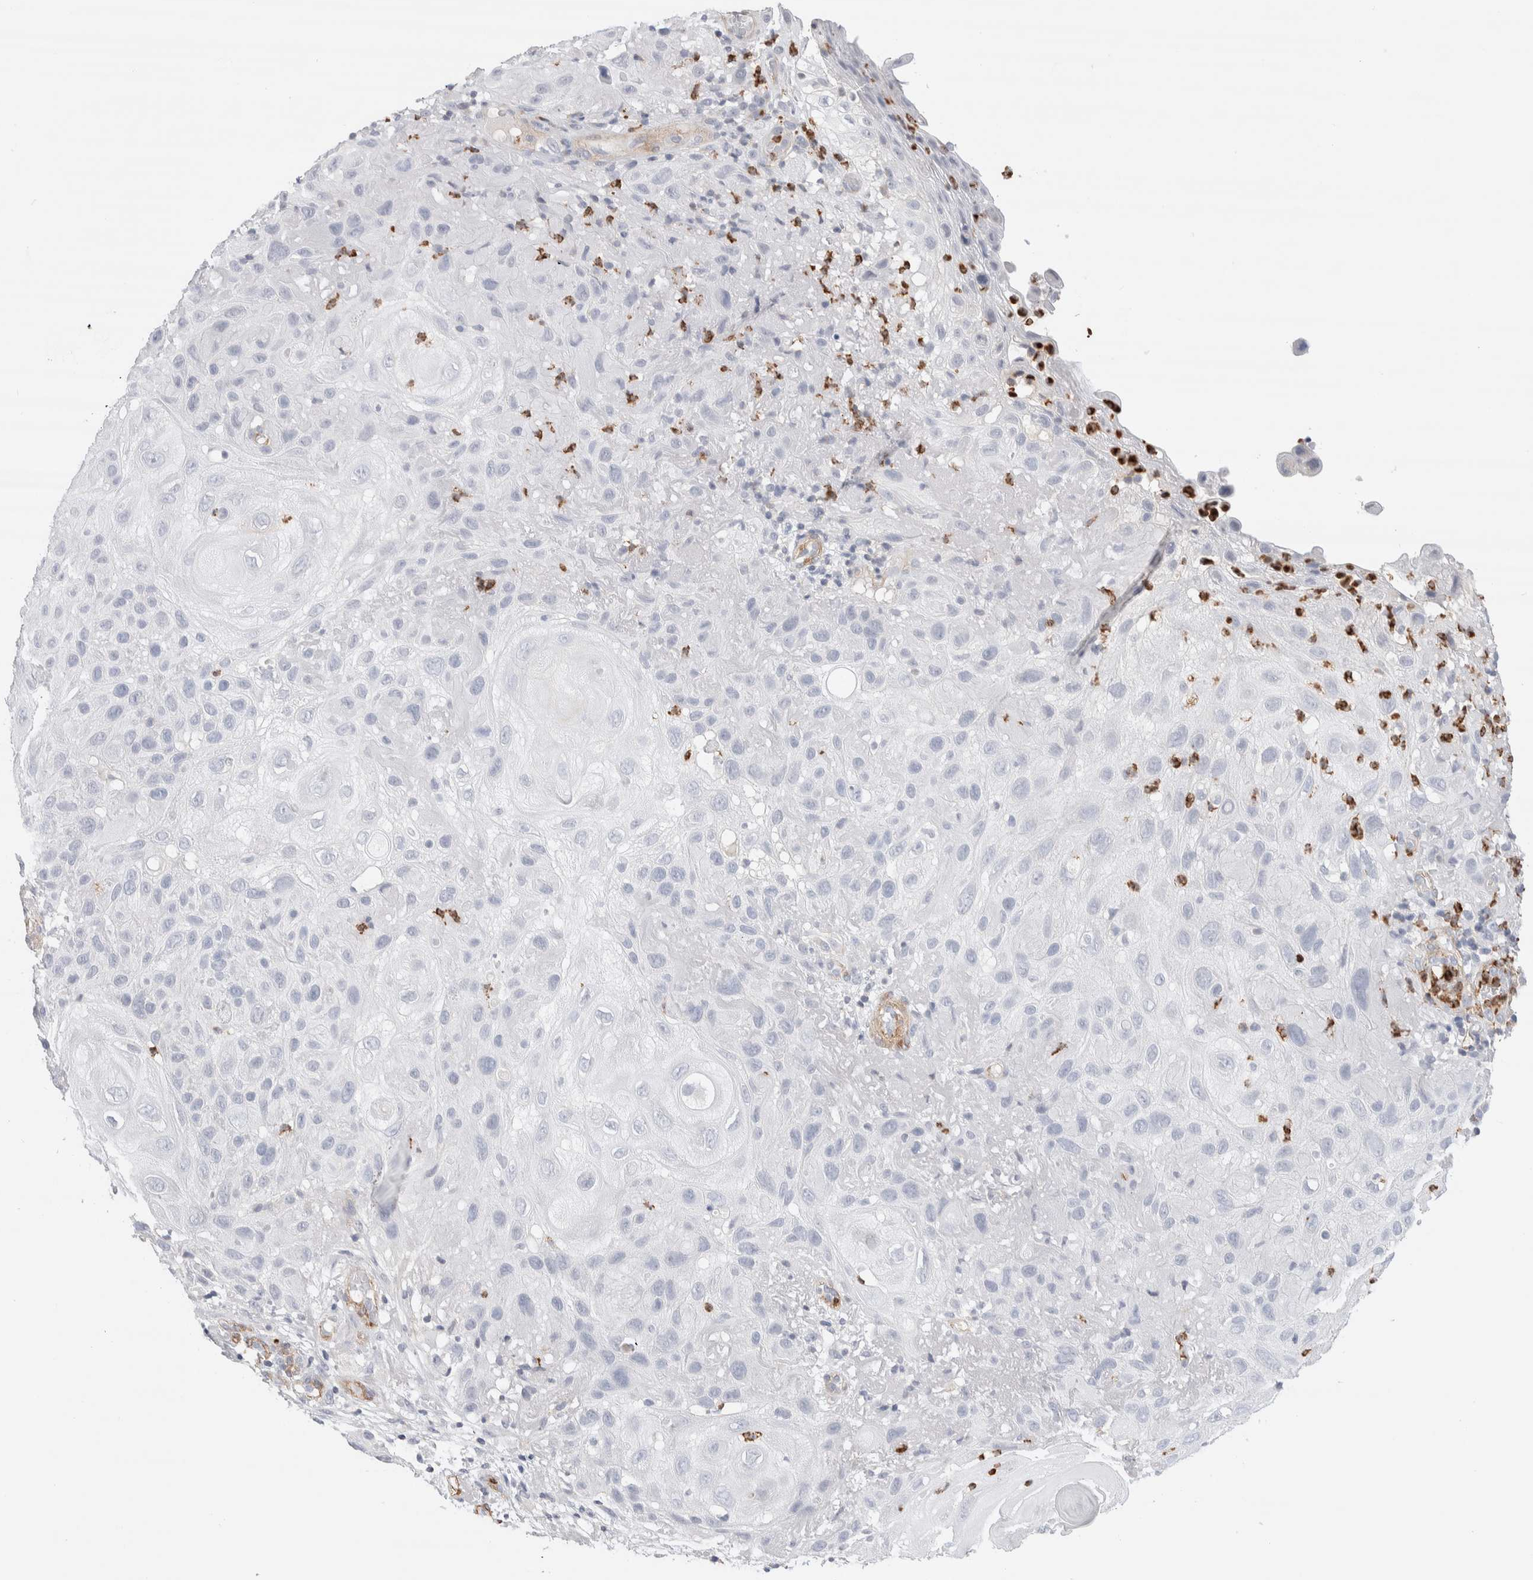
{"staining": {"intensity": "negative", "quantity": "none", "location": "none"}, "tissue": "skin cancer", "cell_type": "Tumor cells", "image_type": "cancer", "snomed": [{"axis": "morphology", "description": "Squamous cell carcinoma, NOS"}, {"axis": "topography", "description": "Skin"}], "caption": "Tumor cells show no significant expression in squamous cell carcinoma (skin).", "gene": "SEPTIN4", "patient": {"sex": "female", "age": 96}}